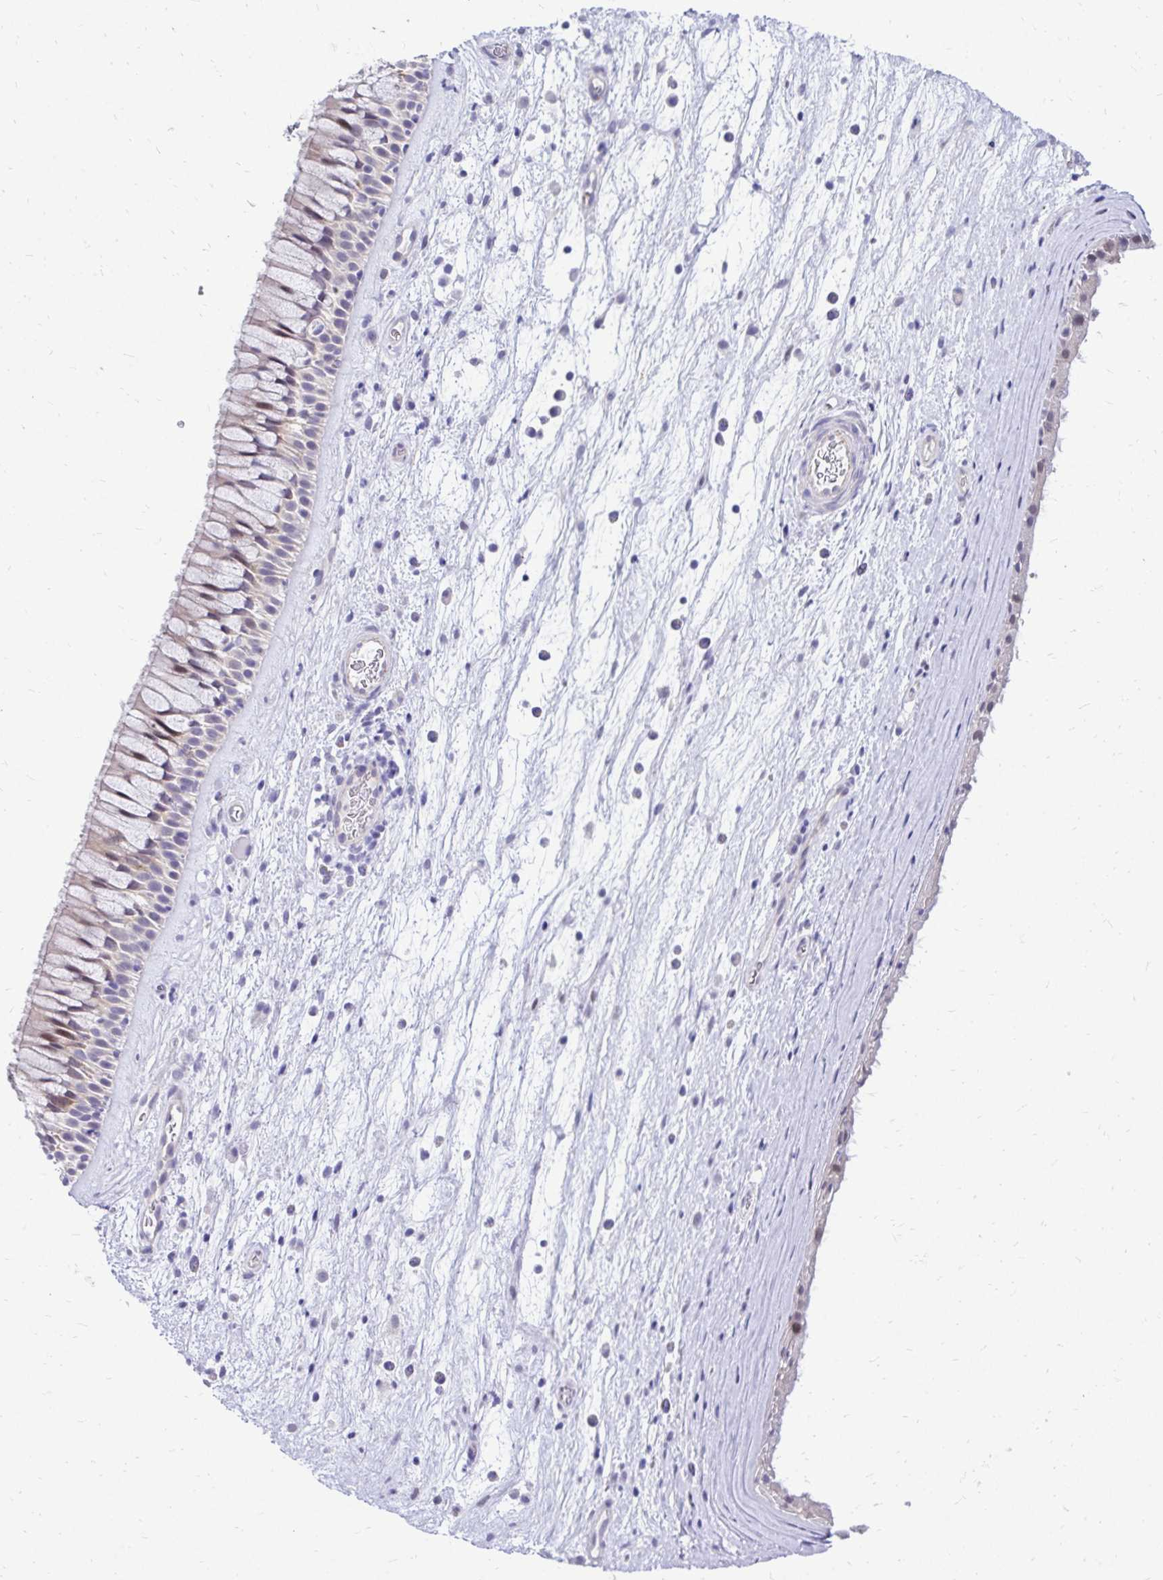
{"staining": {"intensity": "negative", "quantity": "none", "location": "none"}, "tissue": "nasopharynx", "cell_type": "Respiratory epithelial cells", "image_type": "normal", "snomed": [{"axis": "morphology", "description": "Normal tissue, NOS"}, {"axis": "topography", "description": "Nasopharynx"}], "caption": "Immunohistochemistry (IHC) of unremarkable human nasopharynx displays no expression in respiratory epithelial cells. (Stains: DAB immunohistochemistry (IHC) with hematoxylin counter stain, Microscopy: brightfield microscopy at high magnification).", "gene": "ZSWIM9", "patient": {"sex": "male", "age": 74}}